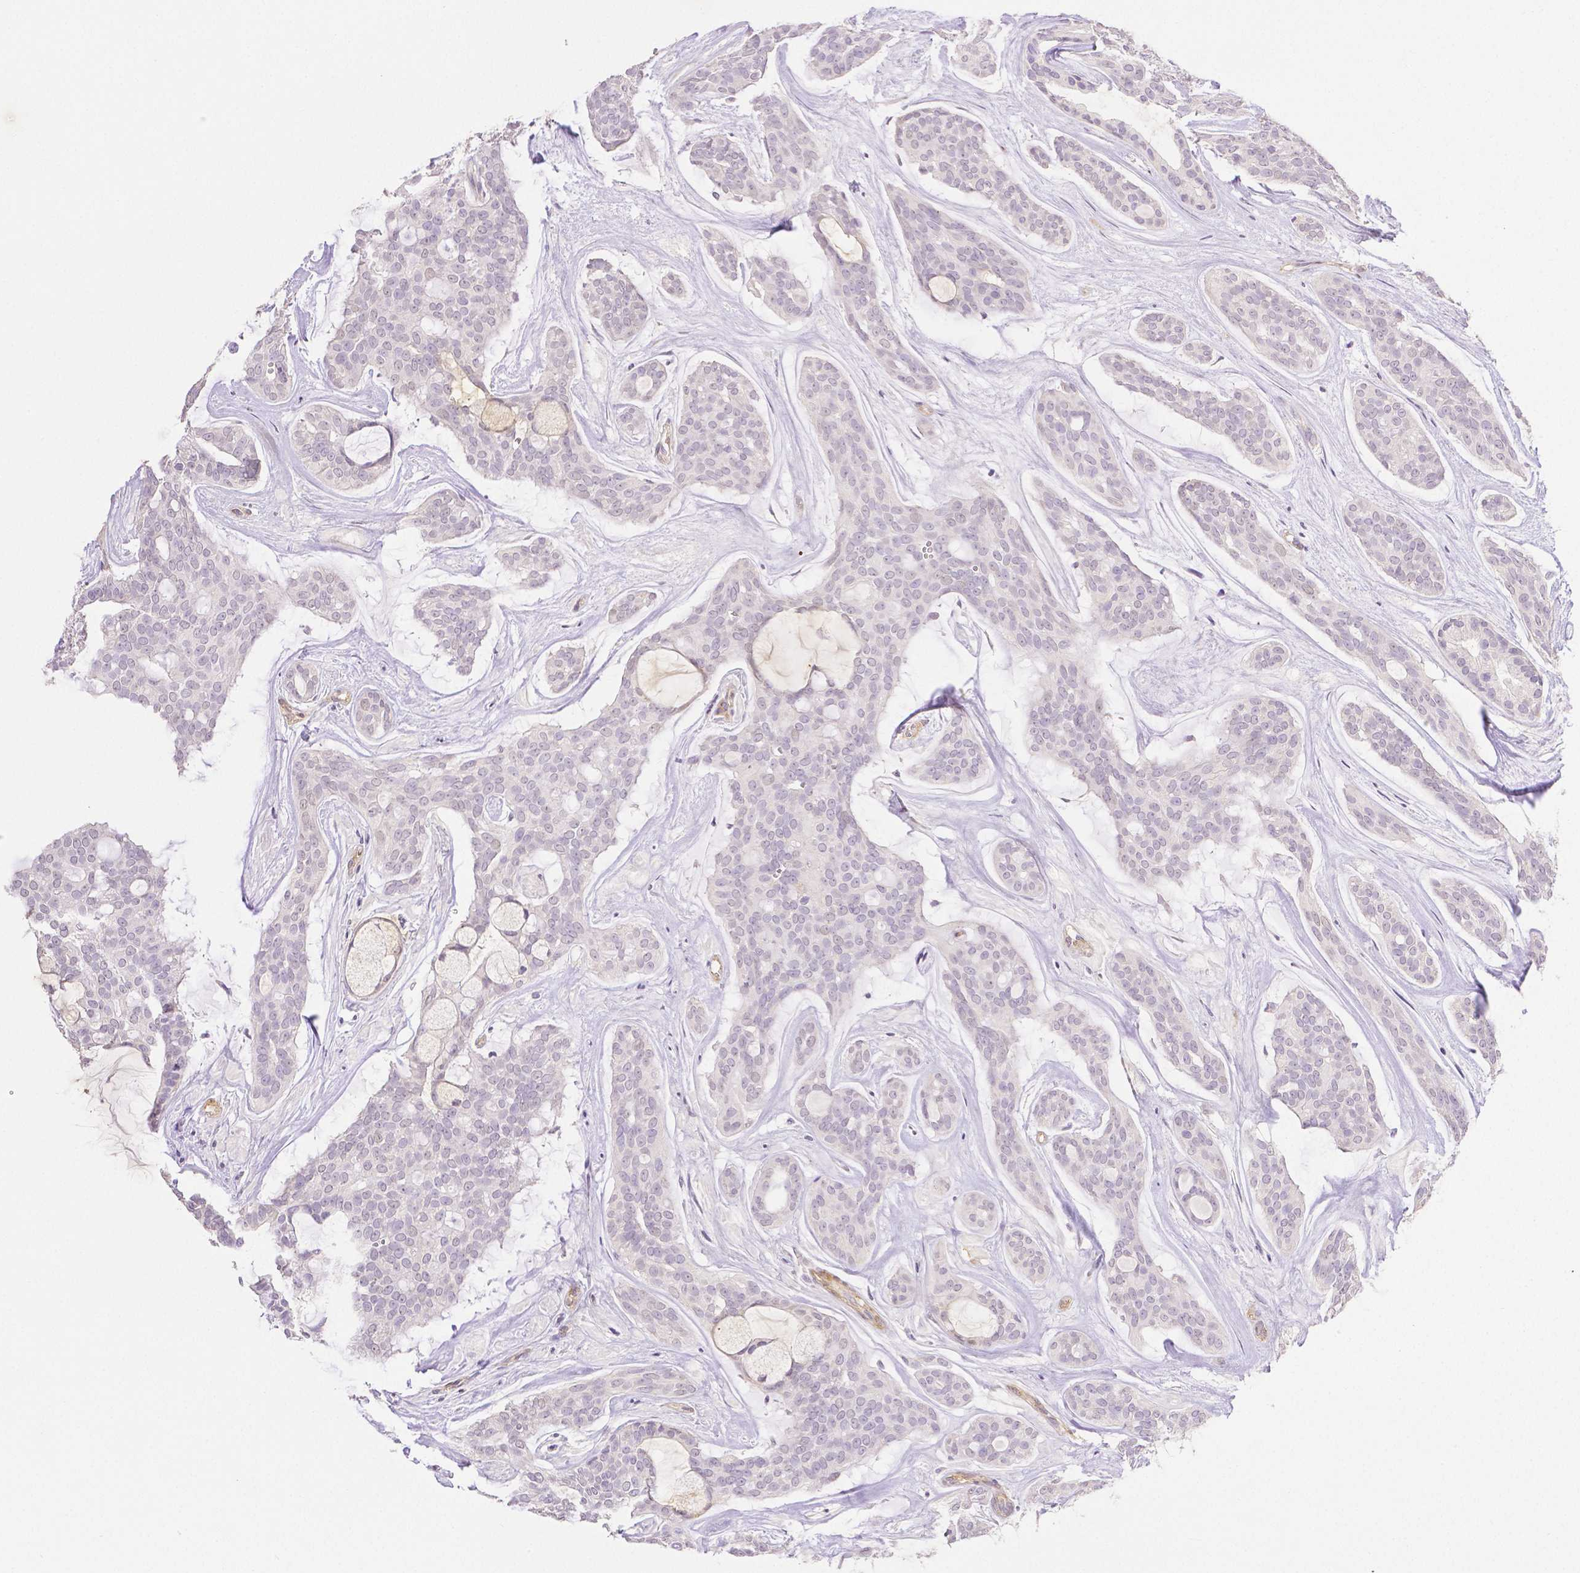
{"staining": {"intensity": "negative", "quantity": "none", "location": "none"}, "tissue": "head and neck cancer", "cell_type": "Tumor cells", "image_type": "cancer", "snomed": [{"axis": "morphology", "description": "Adenocarcinoma, NOS"}, {"axis": "topography", "description": "Head-Neck"}], "caption": "Photomicrograph shows no protein staining in tumor cells of head and neck cancer (adenocarcinoma) tissue.", "gene": "THY1", "patient": {"sex": "male", "age": 66}}